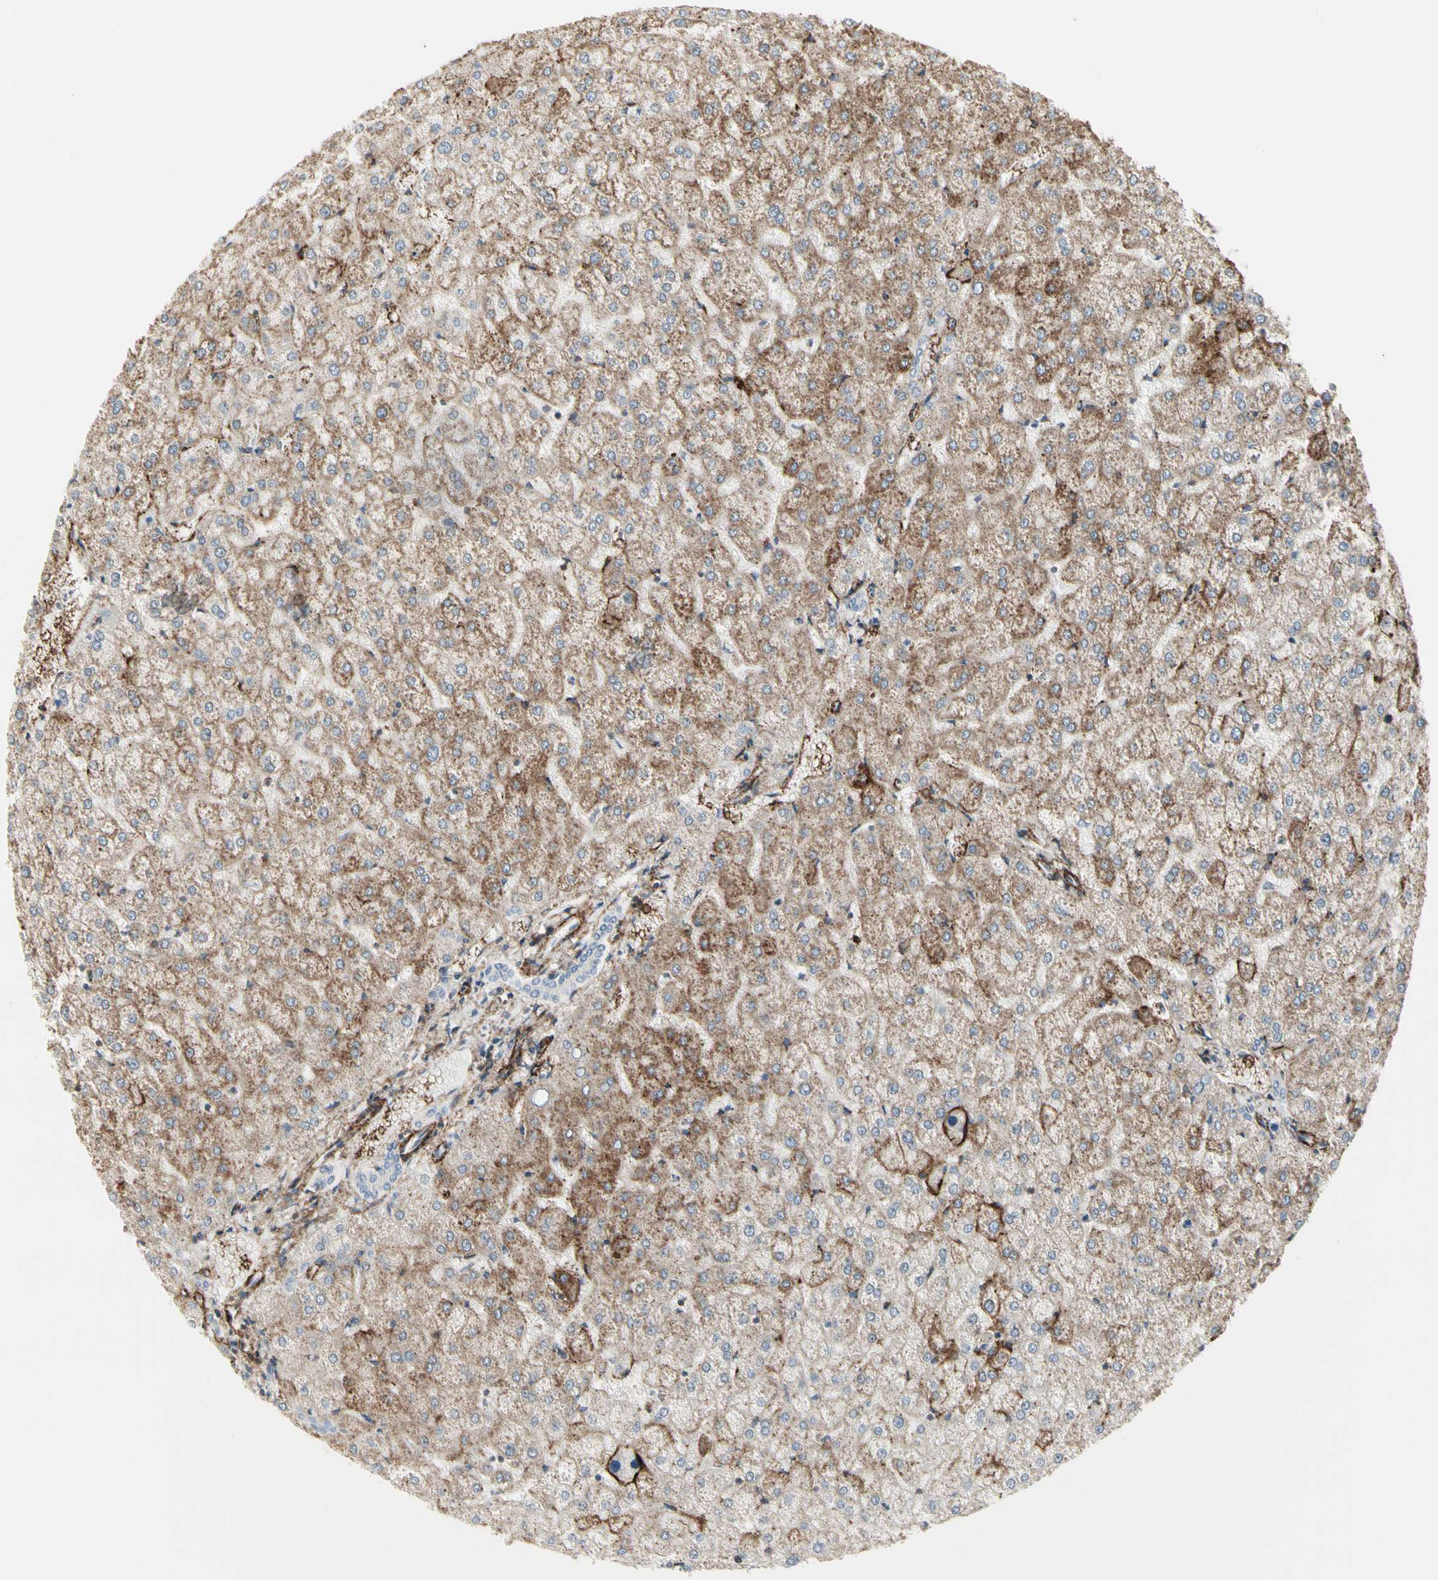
{"staining": {"intensity": "negative", "quantity": "none", "location": "none"}, "tissue": "liver", "cell_type": "Cholangiocytes", "image_type": "normal", "snomed": [{"axis": "morphology", "description": "Normal tissue, NOS"}, {"axis": "topography", "description": "Liver"}], "caption": "High magnification brightfield microscopy of unremarkable liver stained with DAB (3,3'-diaminobenzidine) (brown) and counterstained with hematoxylin (blue): cholangiocytes show no significant positivity.", "gene": "CLEC2B", "patient": {"sex": "female", "age": 32}}